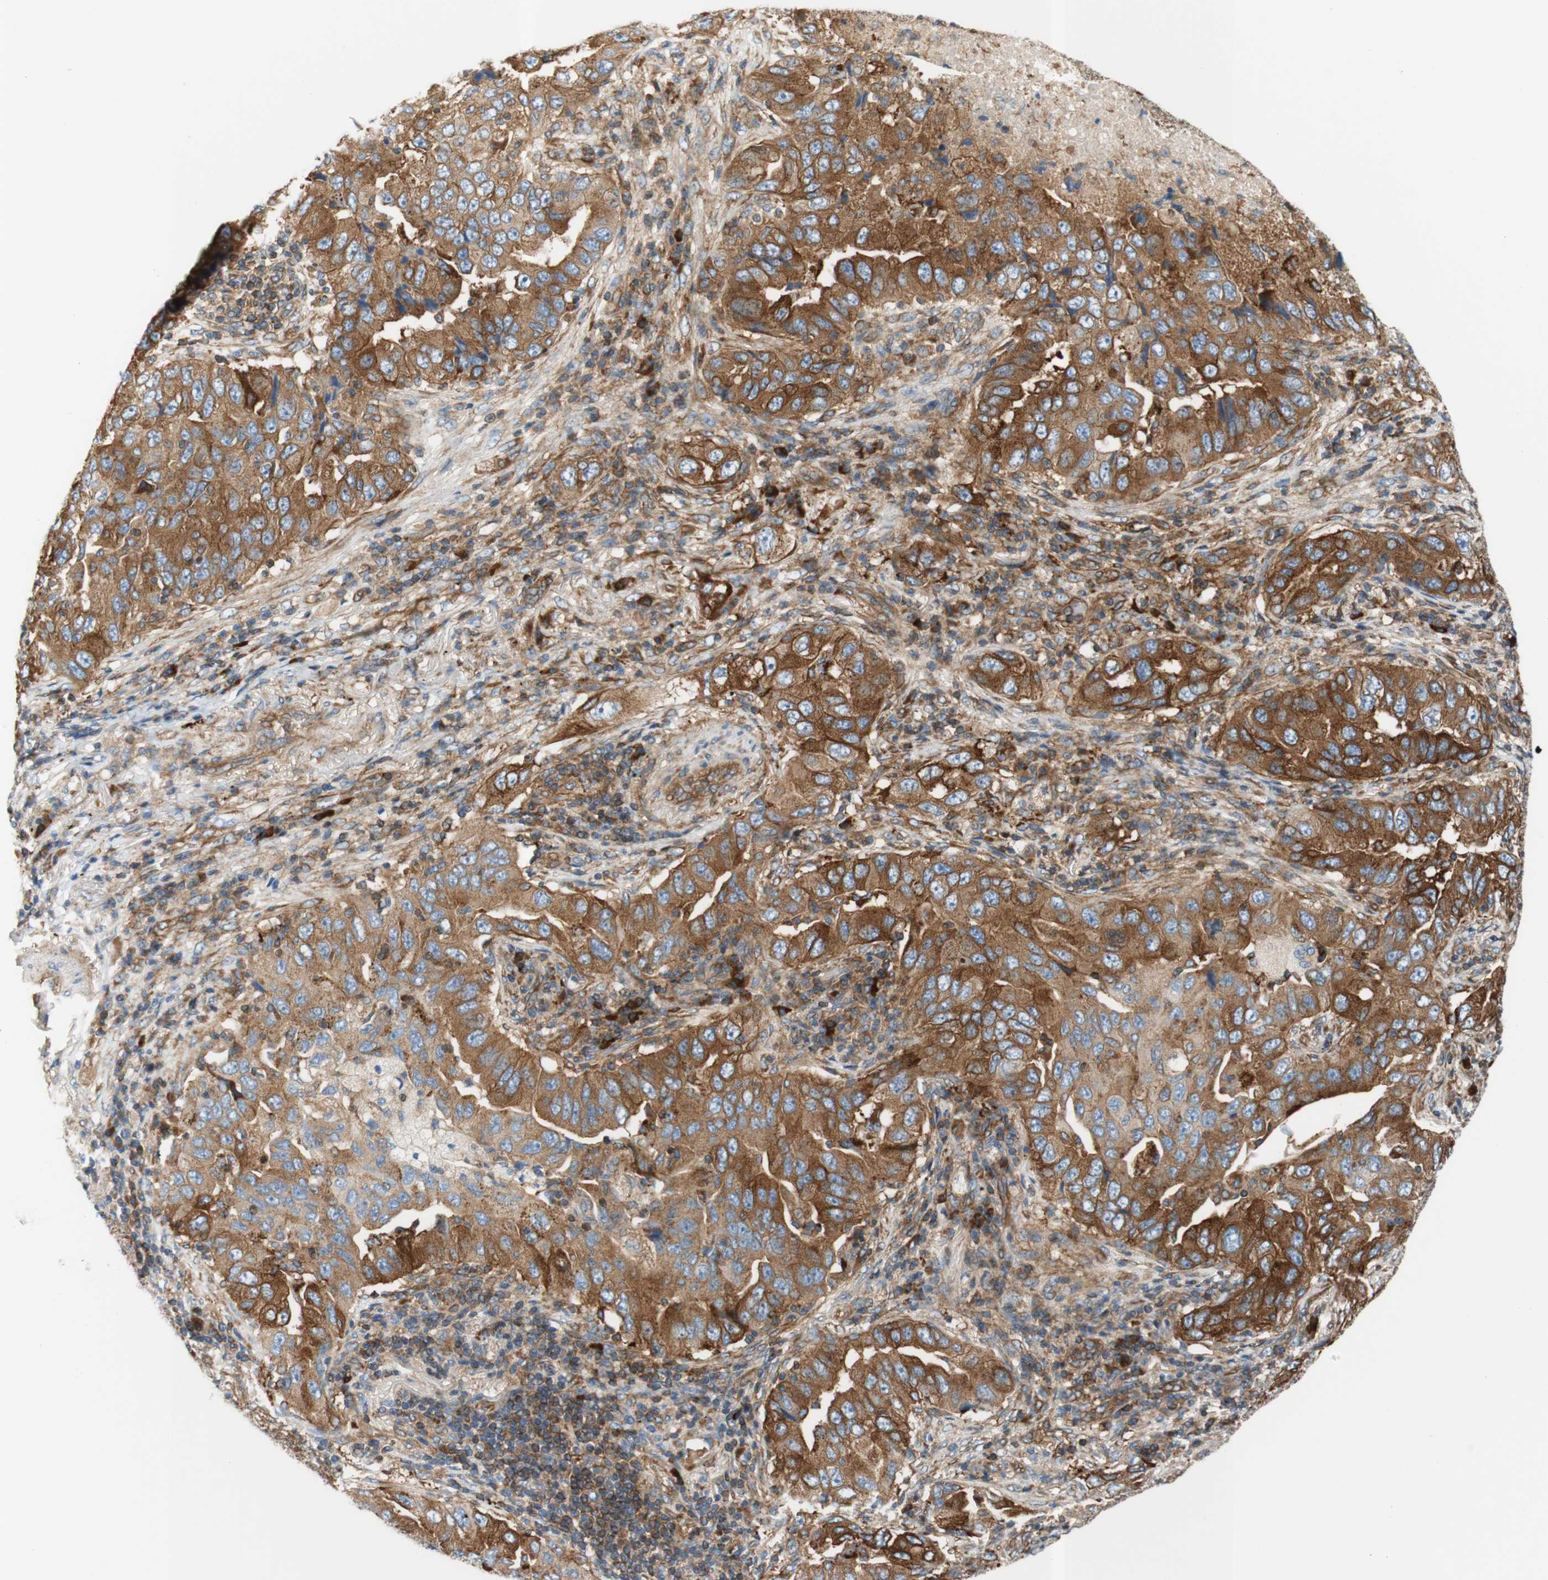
{"staining": {"intensity": "moderate", "quantity": ">75%", "location": "cytoplasmic/membranous"}, "tissue": "lung cancer", "cell_type": "Tumor cells", "image_type": "cancer", "snomed": [{"axis": "morphology", "description": "Adenocarcinoma, NOS"}, {"axis": "topography", "description": "Lung"}], "caption": "A micrograph of lung adenocarcinoma stained for a protein reveals moderate cytoplasmic/membranous brown staining in tumor cells. (DAB IHC with brightfield microscopy, high magnification).", "gene": "STOM", "patient": {"sex": "female", "age": 65}}